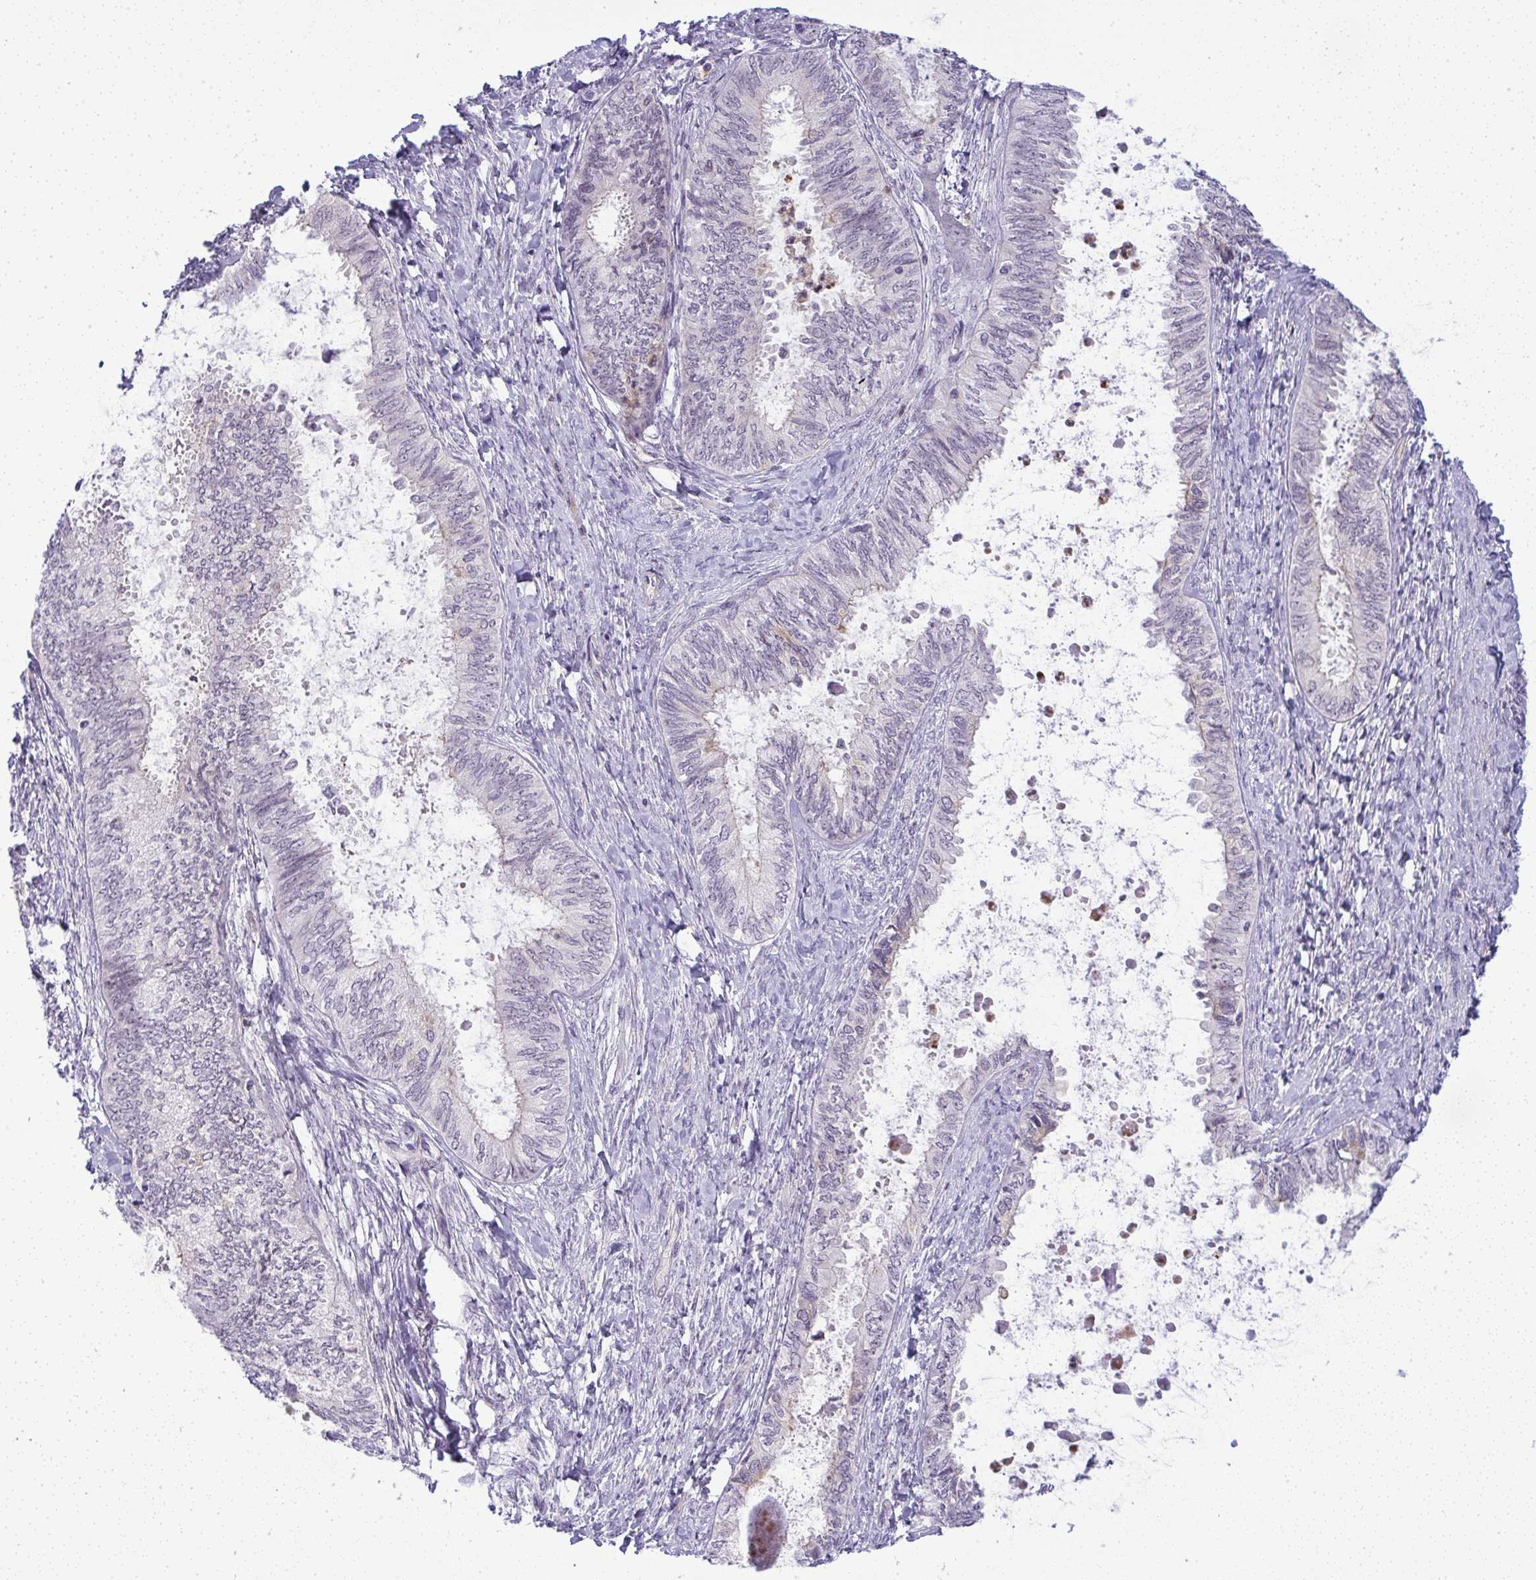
{"staining": {"intensity": "negative", "quantity": "none", "location": "none"}, "tissue": "ovarian cancer", "cell_type": "Tumor cells", "image_type": "cancer", "snomed": [{"axis": "morphology", "description": "Carcinoma, endometroid"}, {"axis": "topography", "description": "Ovary"}], "caption": "Photomicrograph shows no significant protein expression in tumor cells of endometroid carcinoma (ovarian).", "gene": "DZIP1", "patient": {"sex": "female", "age": 70}}